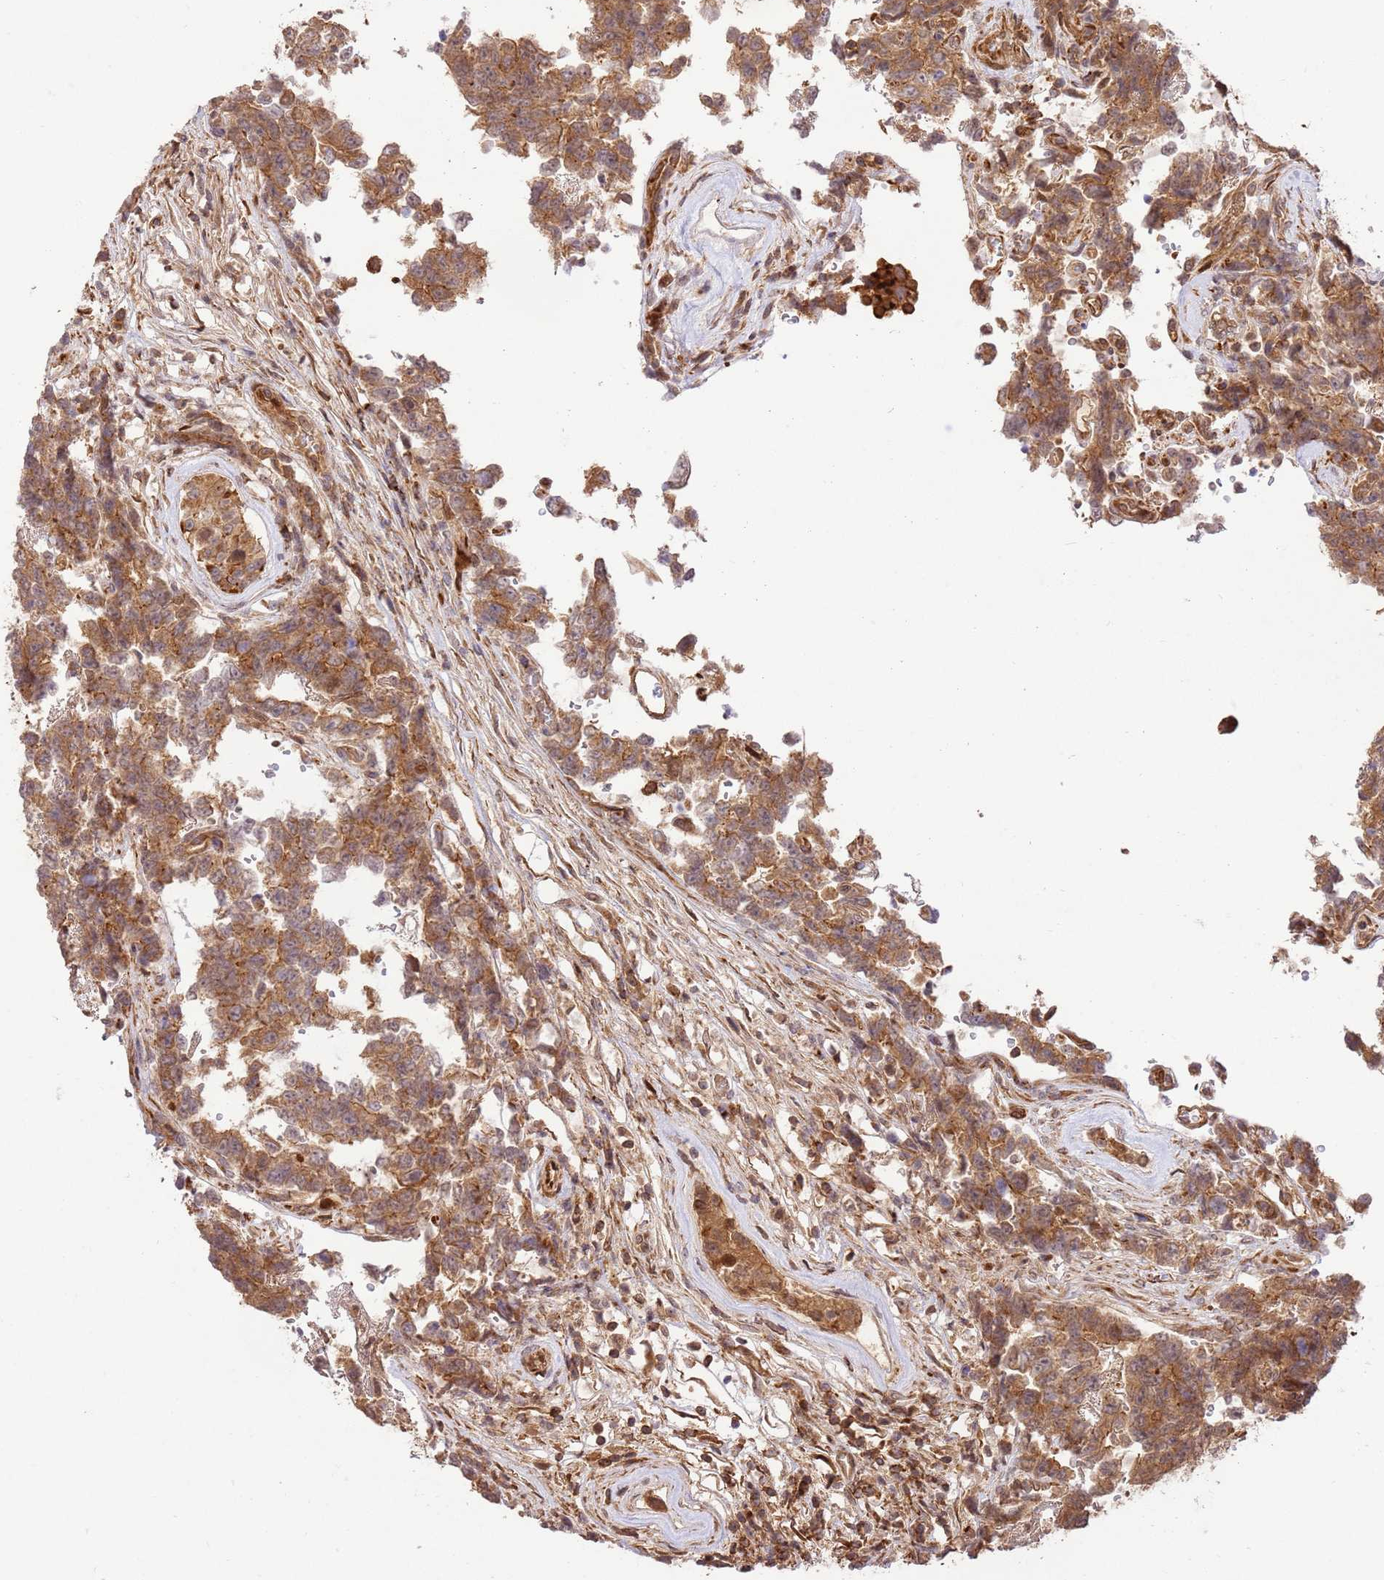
{"staining": {"intensity": "moderate", "quantity": ">75%", "location": "cytoplasmic/membranous"}, "tissue": "testis cancer", "cell_type": "Tumor cells", "image_type": "cancer", "snomed": [{"axis": "morphology", "description": "Normal tissue, NOS"}, {"axis": "morphology", "description": "Carcinoma, Embryonal, NOS"}, {"axis": "topography", "description": "Testis"}, {"axis": "topography", "description": "Epididymis"}], "caption": "Immunohistochemistry photomicrograph of neoplastic tissue: human testis embryonal carcinoma stained using immunohistochemistry (IHC) demonstrates medium levels of moderate protein expression localized specifically in the cytoplasmic/membranous of tumor cells, appearing as a cytoplasmic/membranous brown color.", "gene": "KATNAL2", "patient": {"sex": "male", "age": 25}}